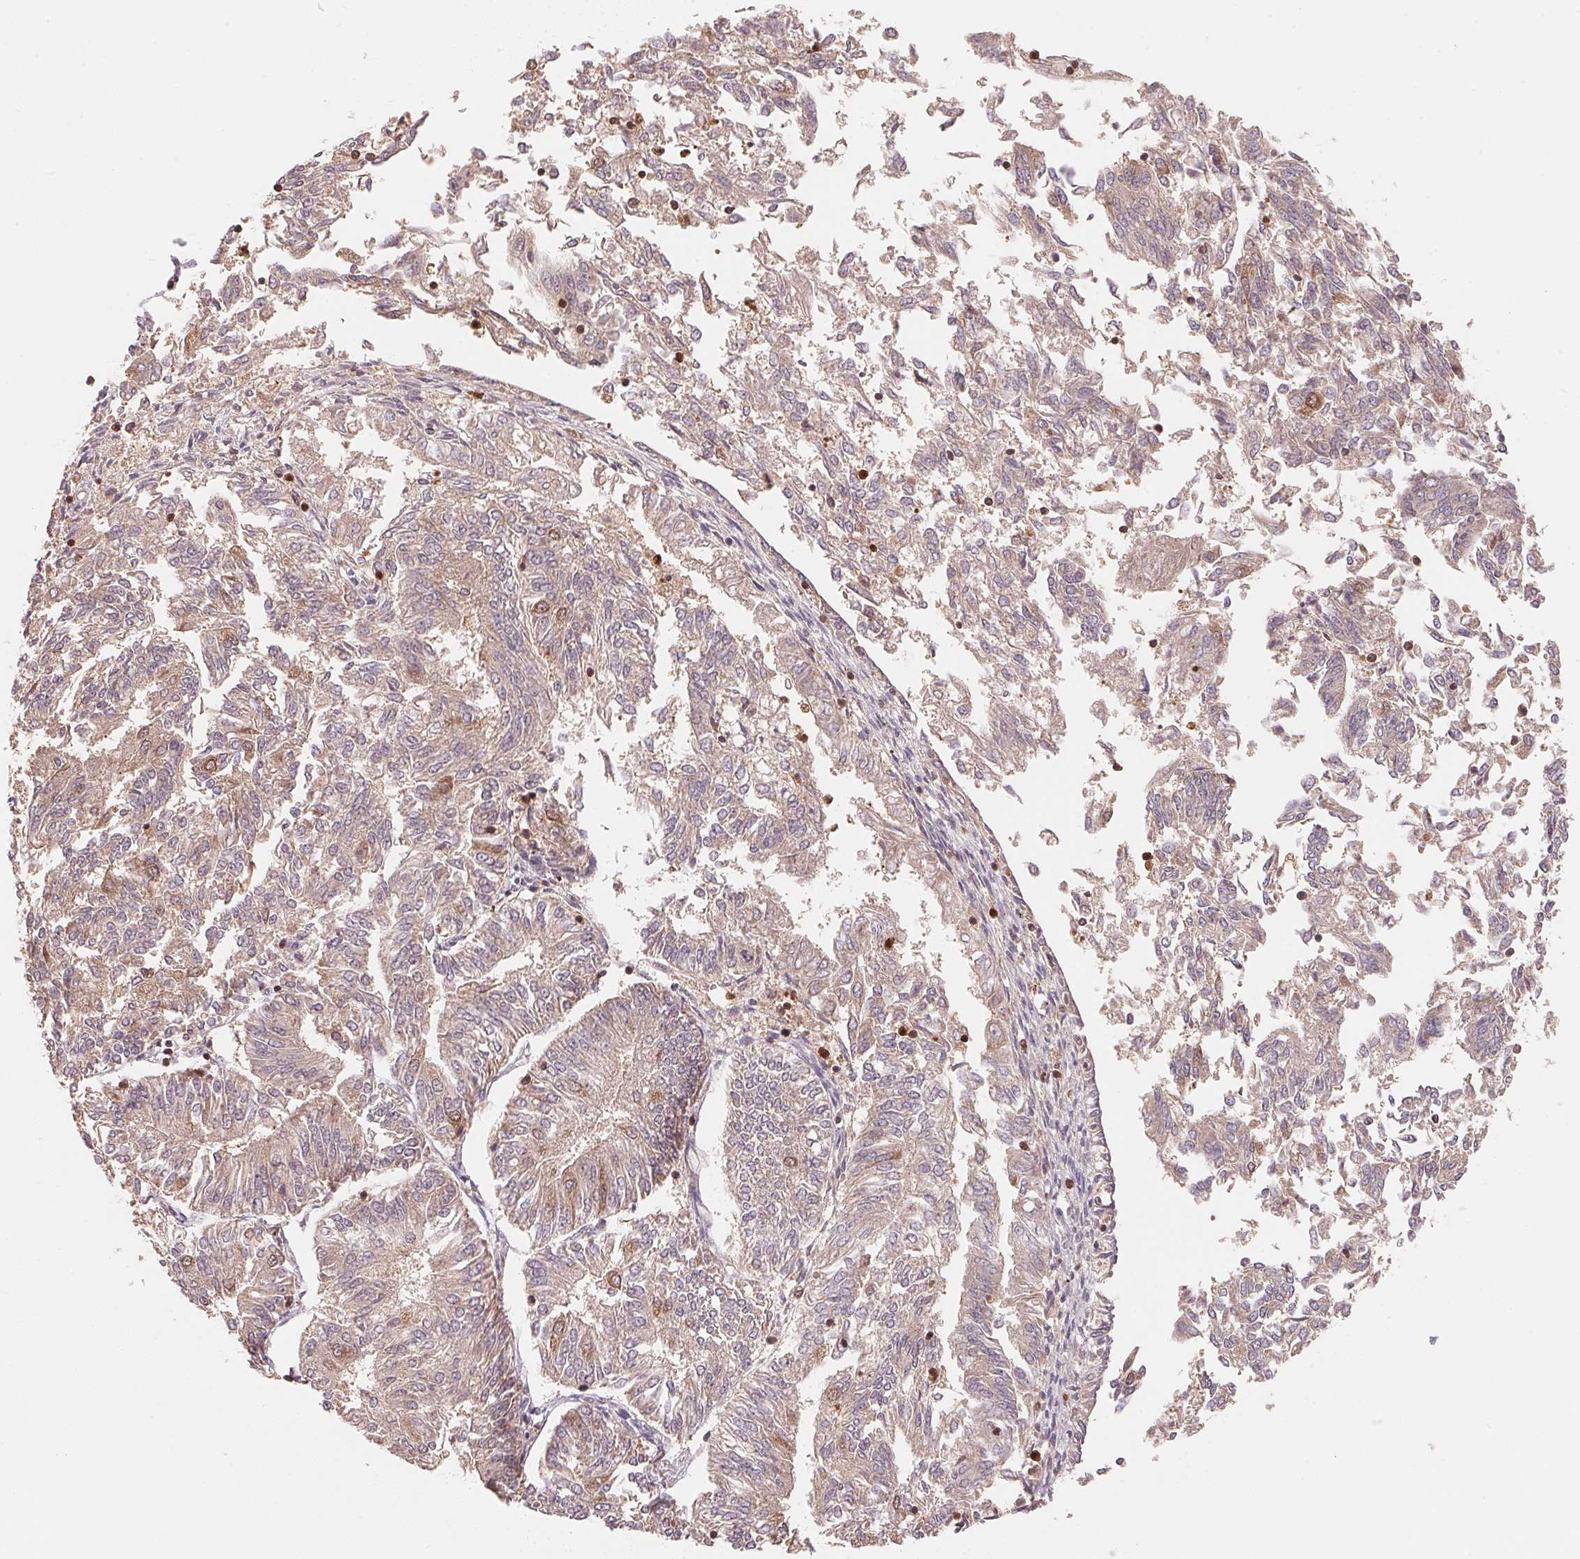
{"staining": {"intensity": "weak", "quantity": "25%-75%", "location": "cytoplasmic/membranous,nuclear"}, "tissue": "endometrial cancer", "cell_type": "Tumor cells", "image_type": "cancer", "snomed": [{"axis": "morphology", "description": "Adenocarcinoma, NOS"}, {"axis": "topography", "description": "Endometrium"}], "caption": "Protein expression analysis of adenocarcinoma (endometrial) displays weak cytoplasmic/membranous and nuclear expression in about 25%-75% of tumor cells. (DAB (3,3'-diaminobenzidine) = brown stain, brightfield microscopy at high magnification).", "gene": "CCDC102B", "patient": {"sex": "female", "age": 58}}